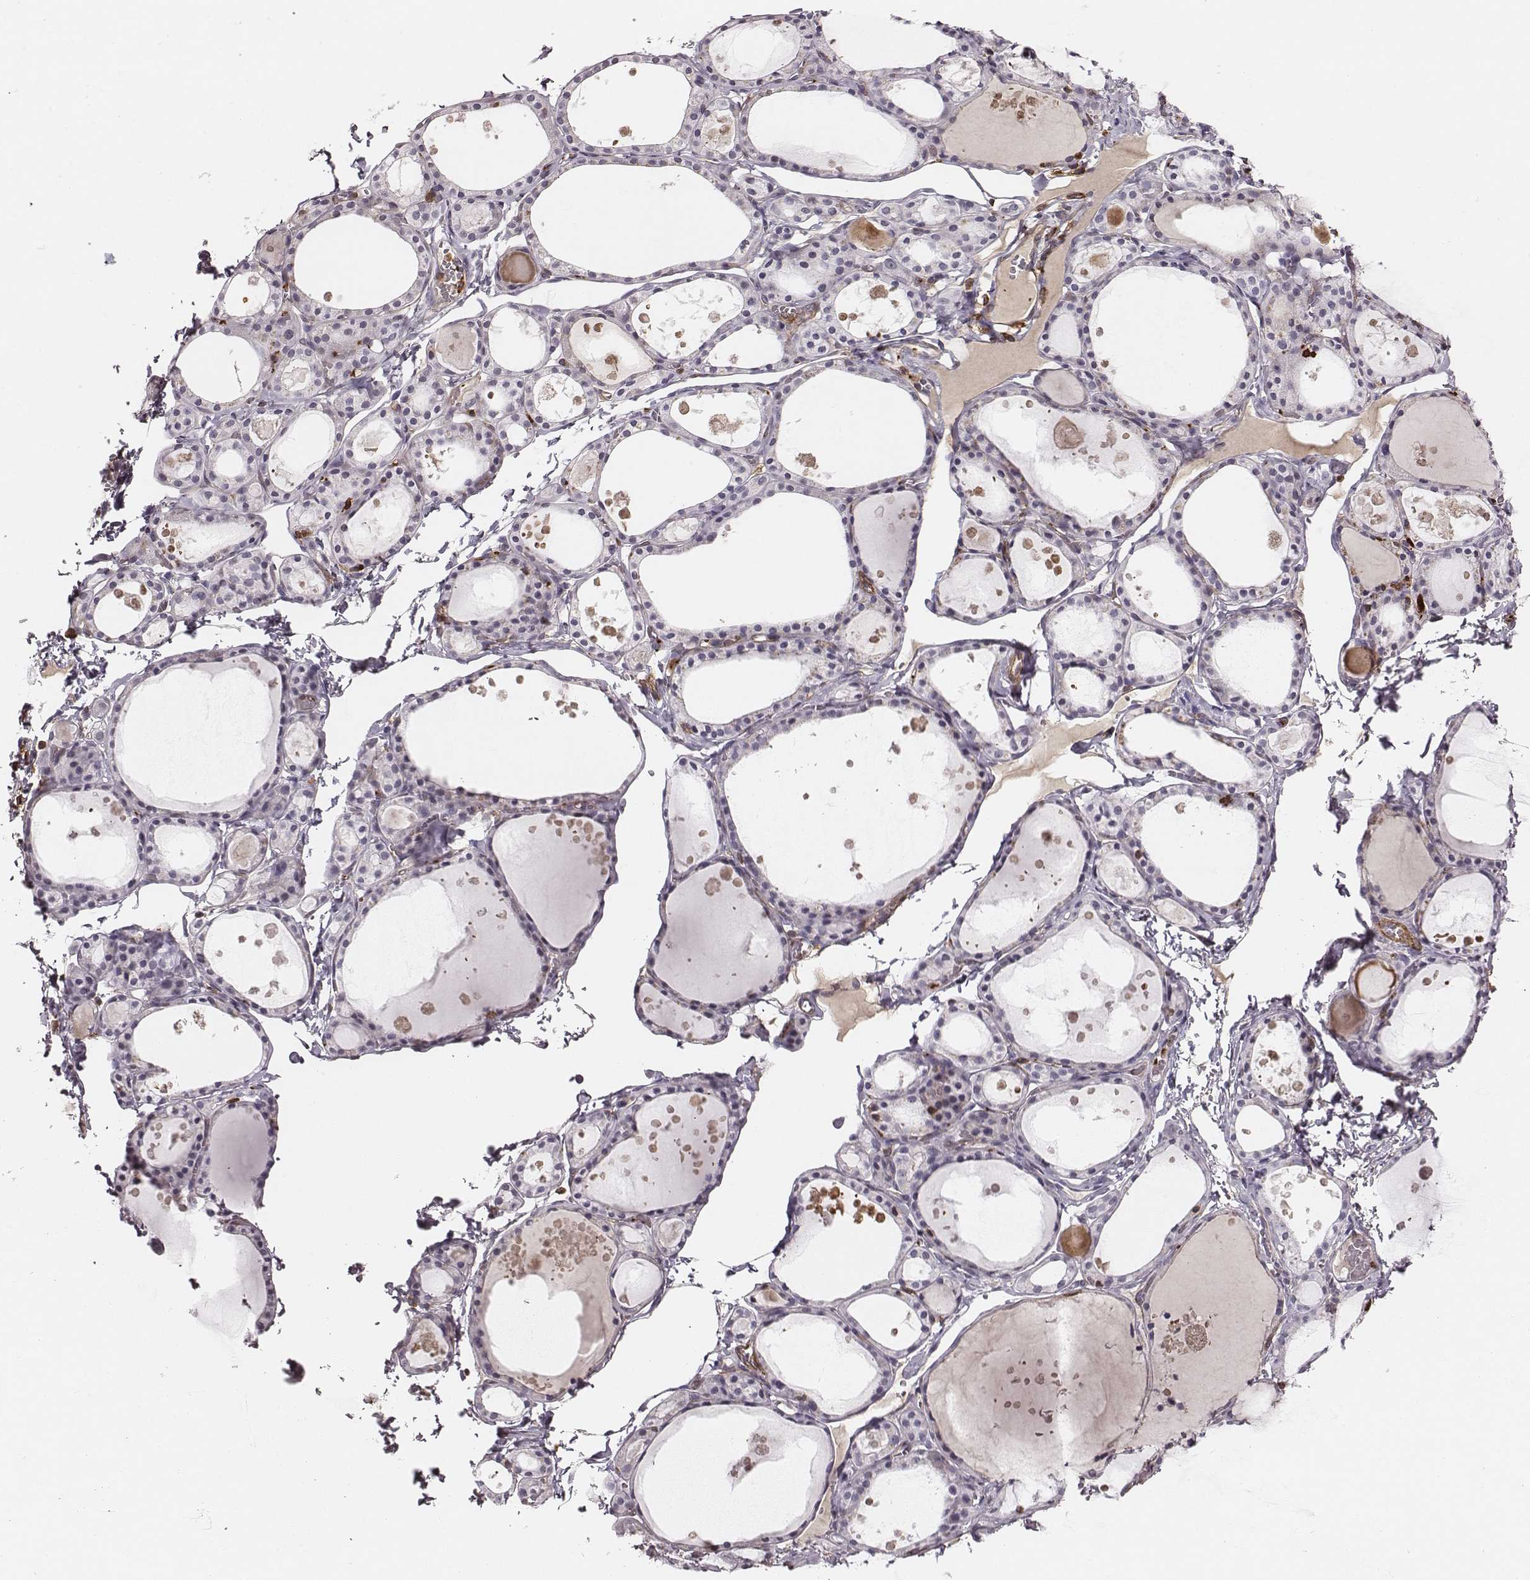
{"staining": {"intensity": "negative", "quantity": "none", "location": "none"}, "tissue": "thyroid gland", "cell_type": "Glandular cells", "image_type": "normal", "snomed": [{"axis": "morphology", "description": "Normal tissue, NOS"}, {"axis": "topography", "description": "Thyroid gland"}], "caption": "A photomicrograph of thyroid gland stained for a protein shows no brown staining in glandular cells. Brightfield microscopy of IHC stained with DAB (brown) and hematoxylin (blue), captured at high magnification.", "gene": "ZYX", "patient": {"sex": "male", "age": 68}}